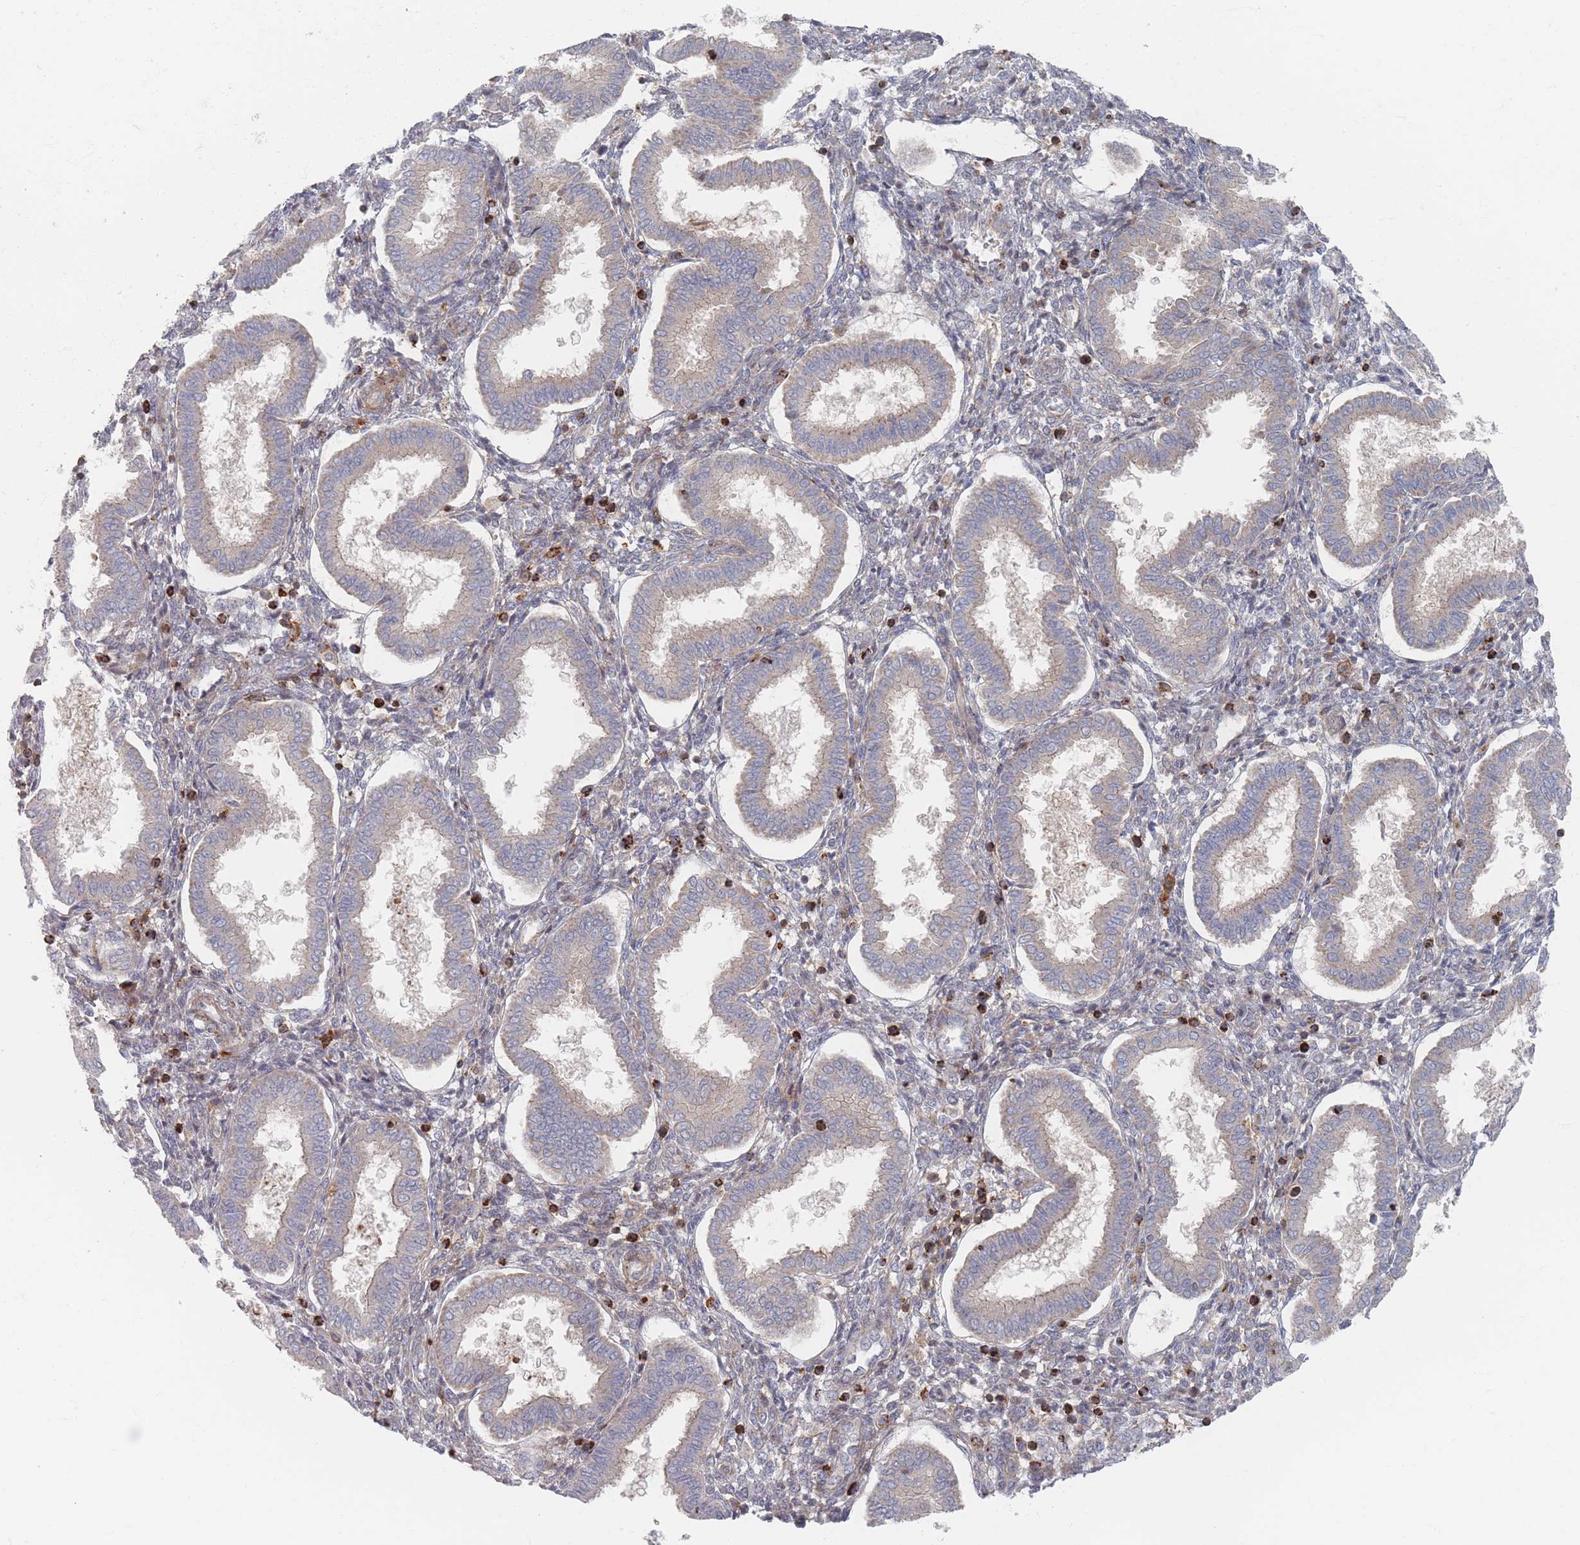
{"staining": {"intensity": "weak", "quantity": "25%-75%", "location": "cytoplasmic/membranous"}, "tissue": "endometrium", "cell_type": "Cells in endometrial stroma", "image_type": "normal", "snomed": [{"axis": "morphology", "description": "Normal tissue, NOS"}, {"axis": "topography", "description": "Endometrium"}], "caption": "Weak cytoplasmic/membranous positivity is seen in about 25%-75% of cells in endometrial stroma in normal endometrium.", "gene": "ZKSCAN7", "patient": {"sex": "female", "age": 24}}